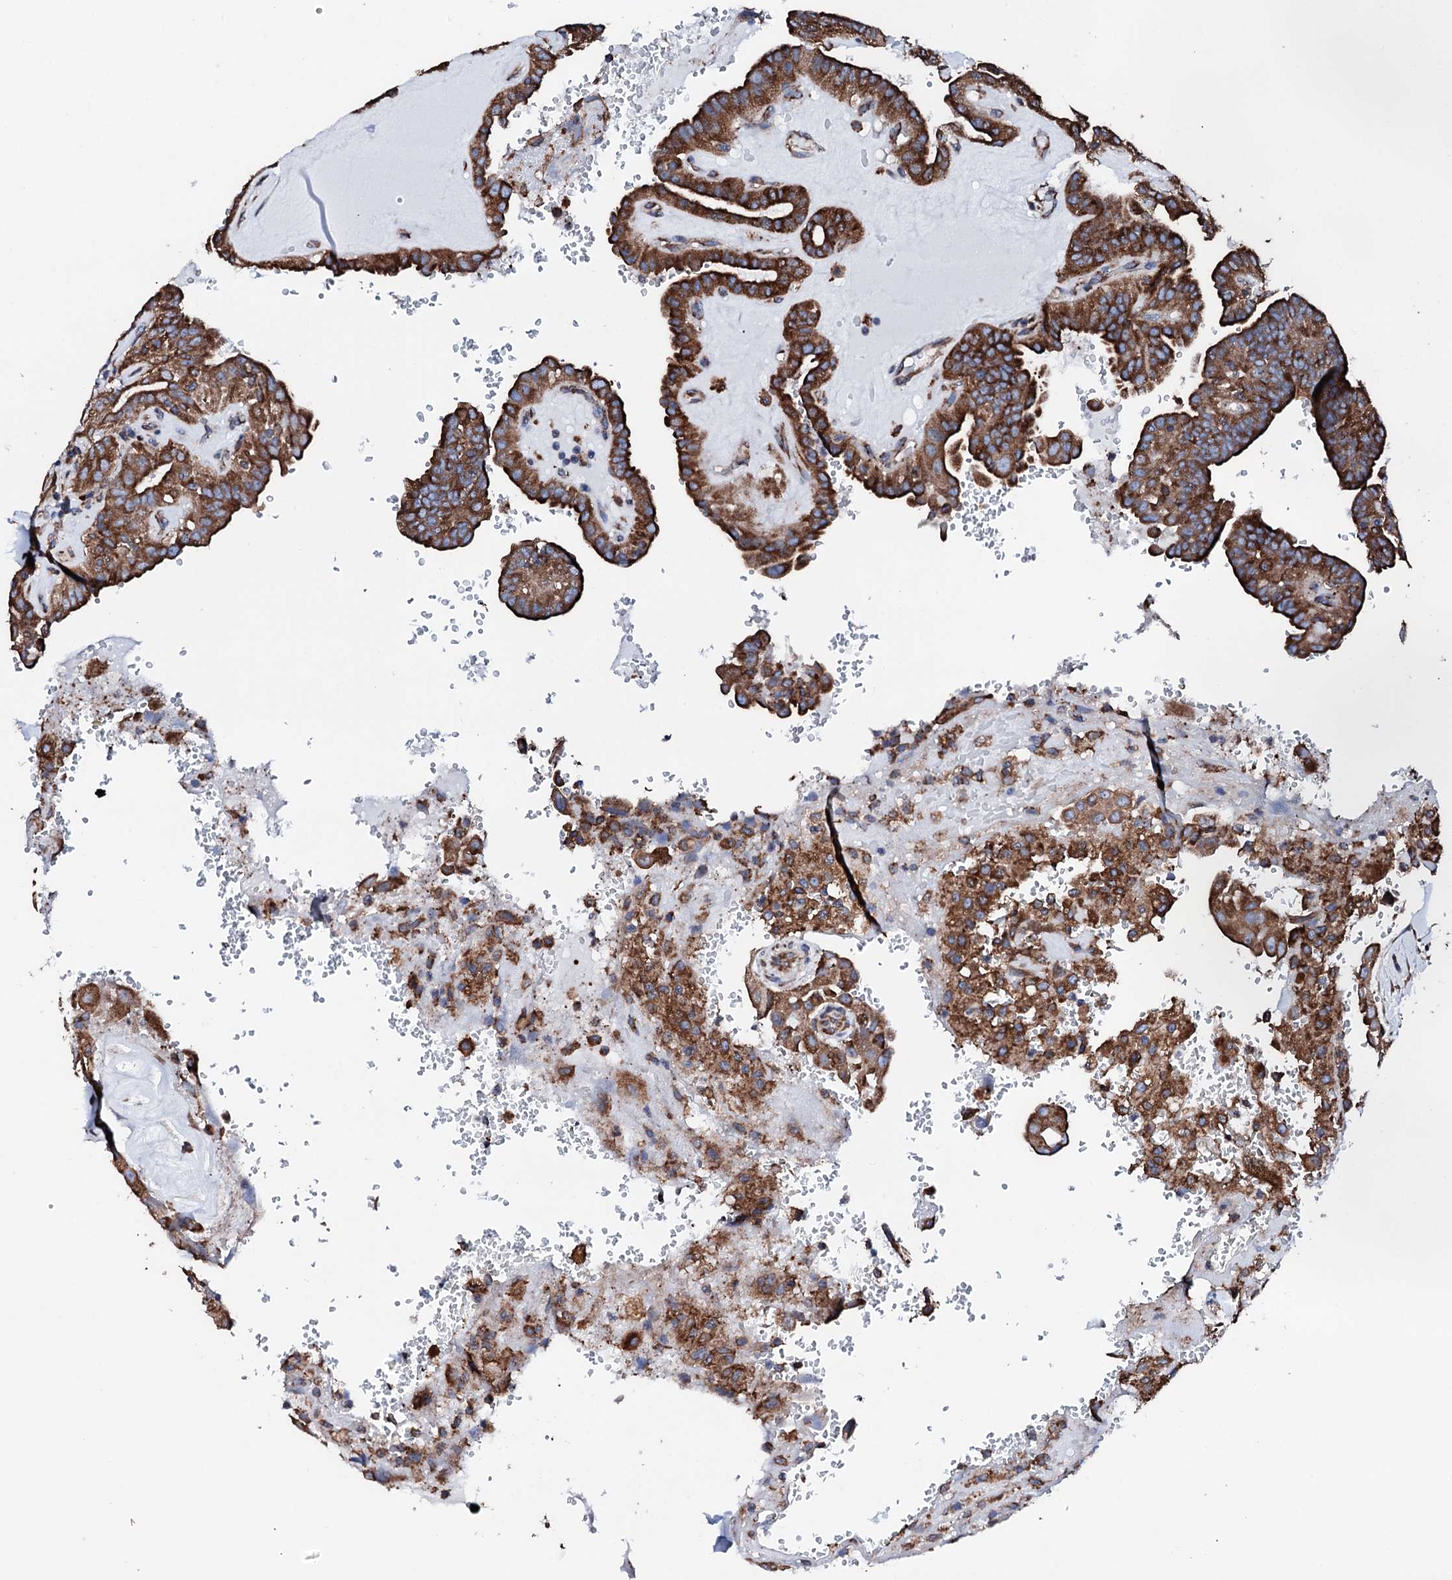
{"staining": {"intensity": "strong", "quantity": ">75%", "location": "cytoplasmic/membranous"}, "tissue": "thyroid cancer", "cell_type": "Tumor cells", "image_type": "cancer", "snomed": [{"axis": "morphology", "description": "Papillary adenocarcinoma, NOS"}, {"axis": "topography", "description": "Thyroid gland"}], "caption": "Papillary adenocarcinoma (thyroid) tissue reveals strong cytoplasmic/membranous staining in approximately >75% of tumor cells, visualized by immunohistochemistry.", "gene": "AMDHD1", "patient": {"sex": "male", "age": 77}}